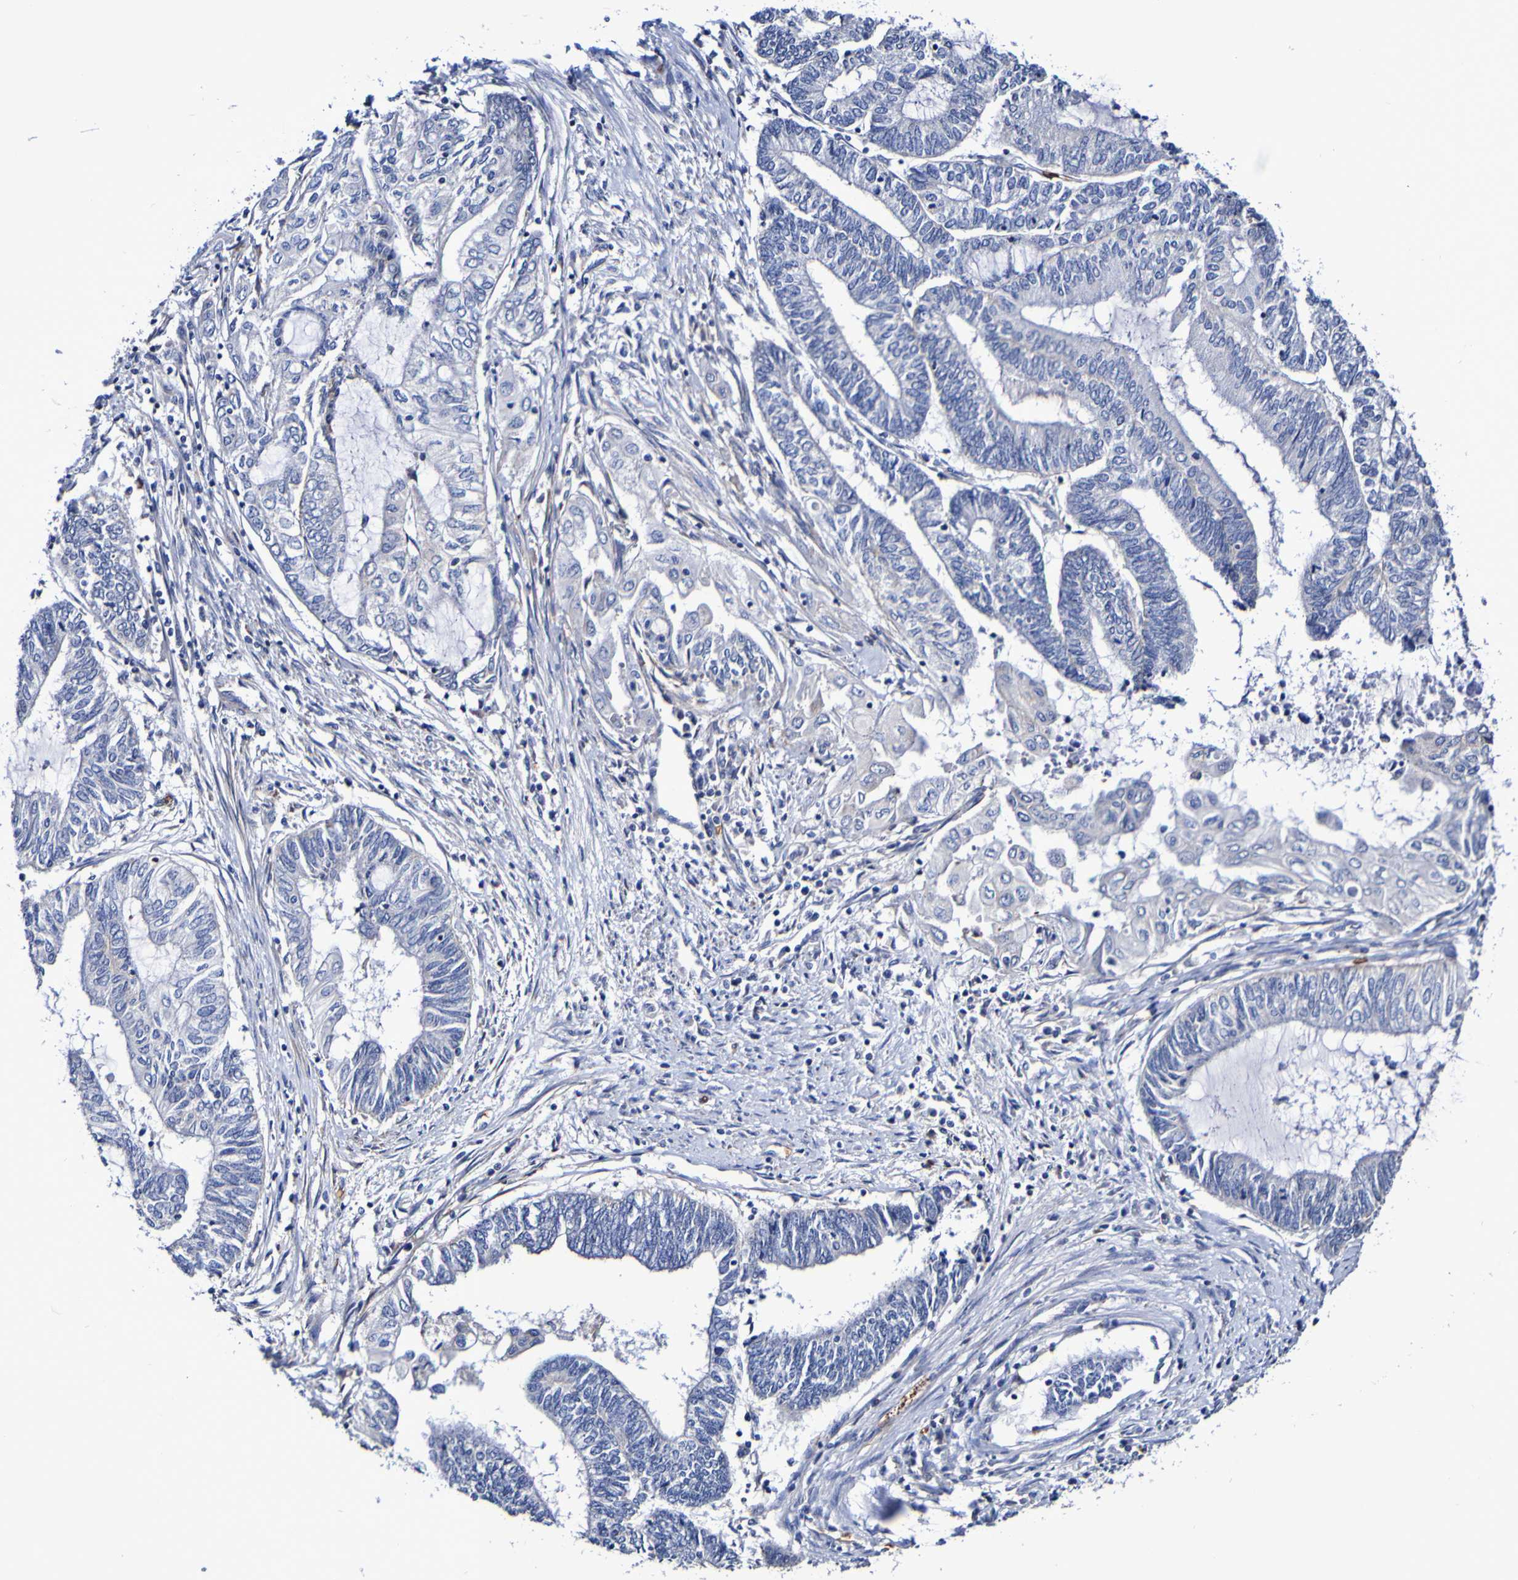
{"staining": {"intensity": "negative", "quantity": "none", "location": "none"}, "tissue": "endometrial cancer", "cell_type": "Tumor cells", "image_type": "cancer", "snomed": [{"axis": "morphology", "description": "Adenocarcinoma, NOS"}, {"axis": "topography", "description": "Uterus"}, {"axis": "topography", "description": "Endometrium"}], "caption": "A photomicrograph of human endometrial cancer is negative for staining in tumor cells.", "gene": "WNT4", "patient": {"sex": "female", "age": 70}}